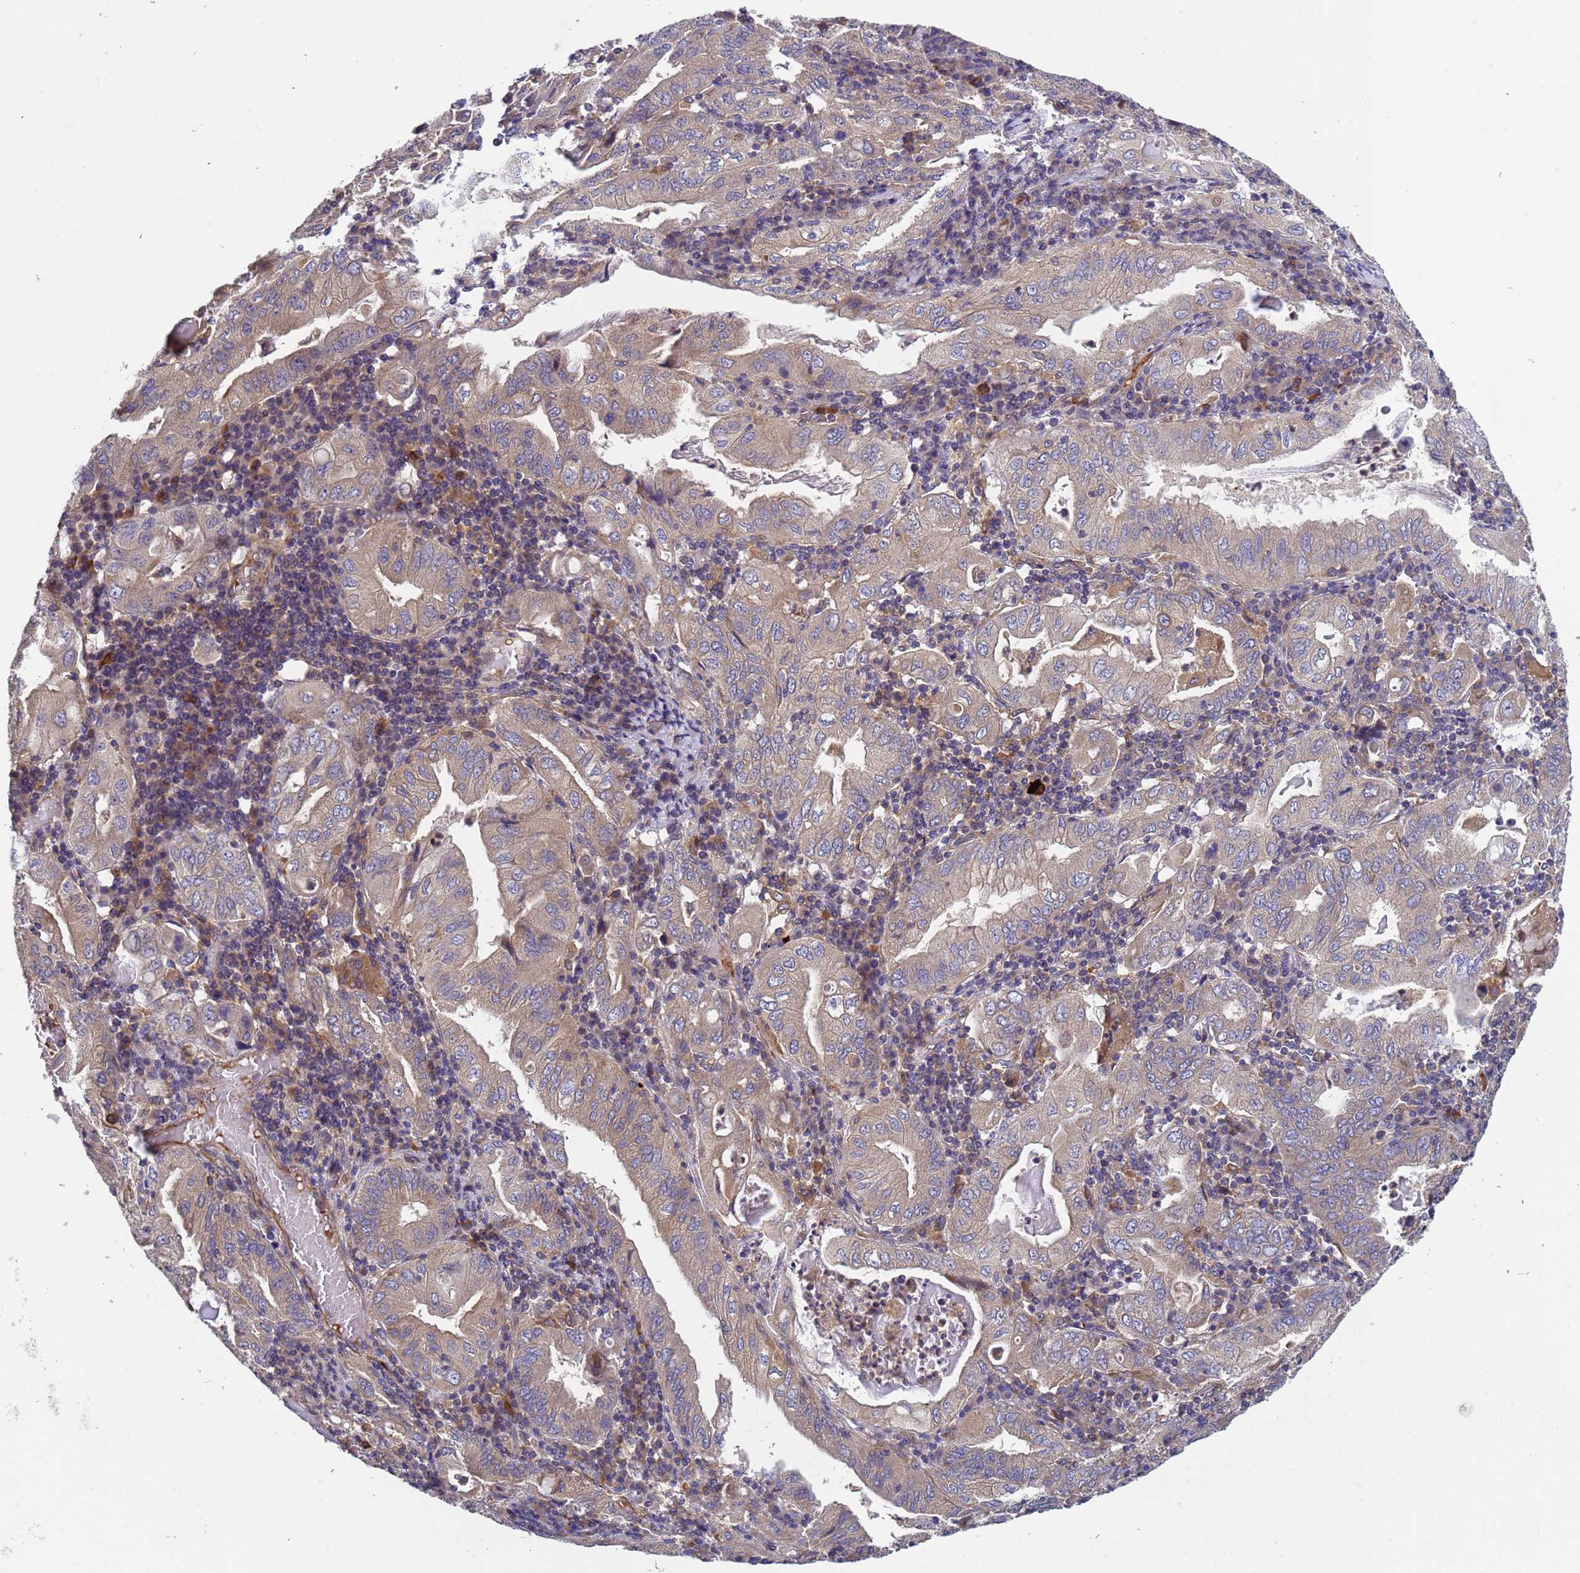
{"staining": {"intensity": "weak", "quantity": "25%-75%", "location": "cytoplasmic/membranous"}, "tissue": "stomach cancer", "cell_type": "Tumor cells", "image_type": "cancer", "snomed": [{"axis": "morphology", "description": "Normal tissue, NOS"}, {"axis": "morphology", "description": "Adenocarcinoma, NOS"}, {"axis": "topography", "description": "Esophagus"}, {"axis": "topography", "description": "Stomach, upper"}, {"axis": "topography", "description": "Peripheral nerve tissue"}], "caption": "Tumor cells exhibit low levels of weak cytoplasmic/membranous staining in approximately 25%-75% of cells in stomach cancer (adenocarcinoma).", "gene": "RAB10", "patient": {"sex": "male", "age": 62}}